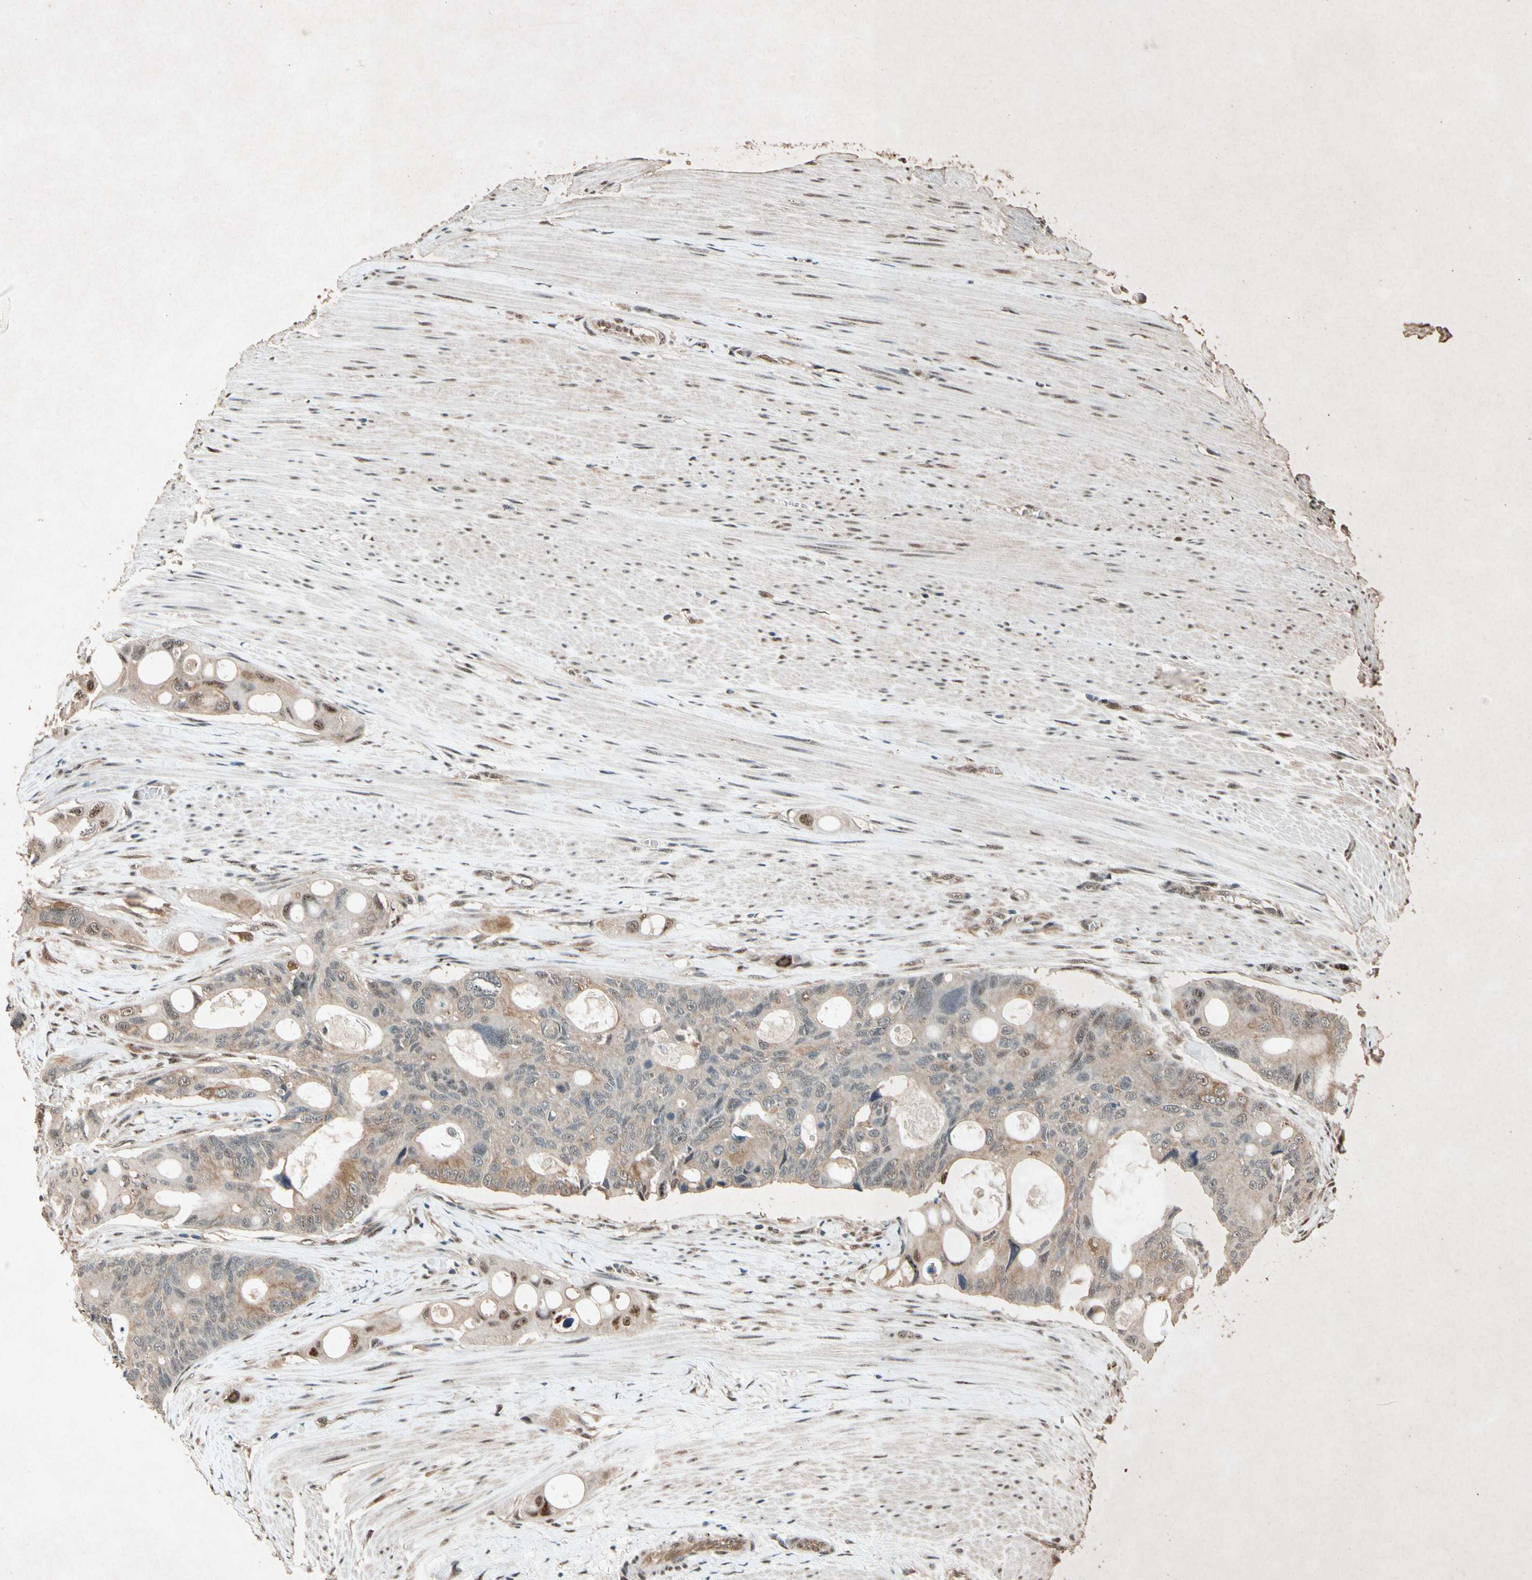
{"staining": {"intensity": "weak", "quantity": "25%-75%", "location": "cytoplasmic/membranous,nuclear"}, "tissue": "colorectal cancer", "cell_type": "Tumor cells", "image_type": "cancer", "snomed": [{"axis": "morphology", "description": "Adenocarcinoma, NOS"}, {"axis": "topography", "description": "Colon"}], "caption": "Immunohistochemistry (DAB (3,3'-diaminobenzidine)) staining of human colorectal cancer reveals weak cytoplasmic/membranous and nuclear protein expression in about 25%-75% of tumor cells.", "gene": "PML", "patient": {"sex": "female", "age": 57}}